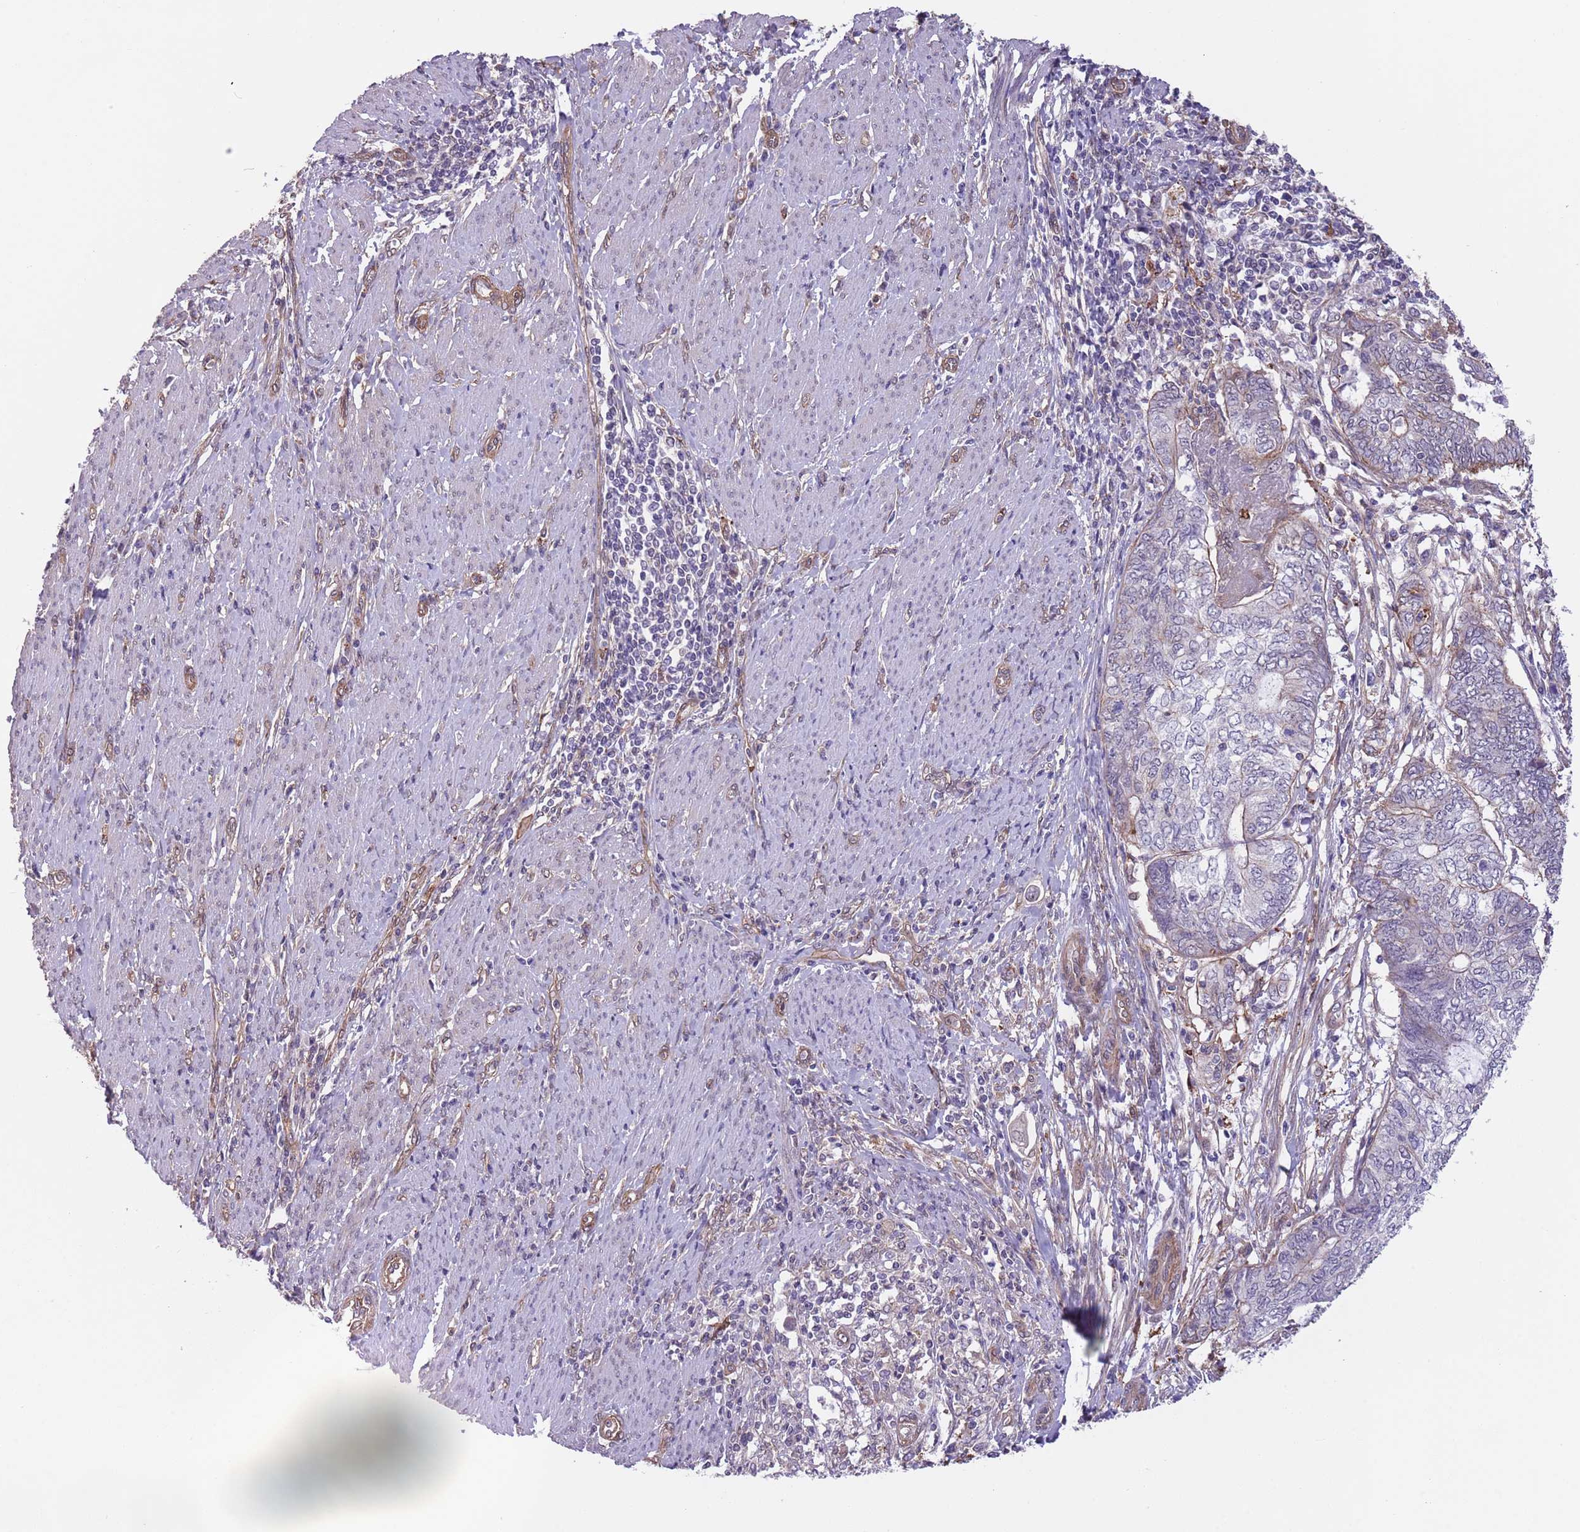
{"staining": {"intensity": "weak", "quantity": "<25%", "location": "cytoplasmic/membranous"}, "tissue": "endometrial cancer", "cell_type": "Tumor cells", "image_type": "cancer", "snomed": [{"axis": "morphology", "description": "Adenocarcinoma, NOS"}, {"axis": "topography", "description": "Uterus"}, {"axis": "topography", "description": "Endometrium"}], "caption": "Immunohistochemistry (IHC) histopathology image of neoplastic tissue: adenocarcinoma (endometrial) stained with DAB (3,3'-diaminobenzidine) exhibits no significant protein staining in tumor cells. (Stains: DAB immunohistochemistry (IHC) with hematoxylin counter stain, Microscopy: brightfield microscopy at high magnification).", "gene": "CREBZF", "patient": {"sex": "female", "age": 70}}